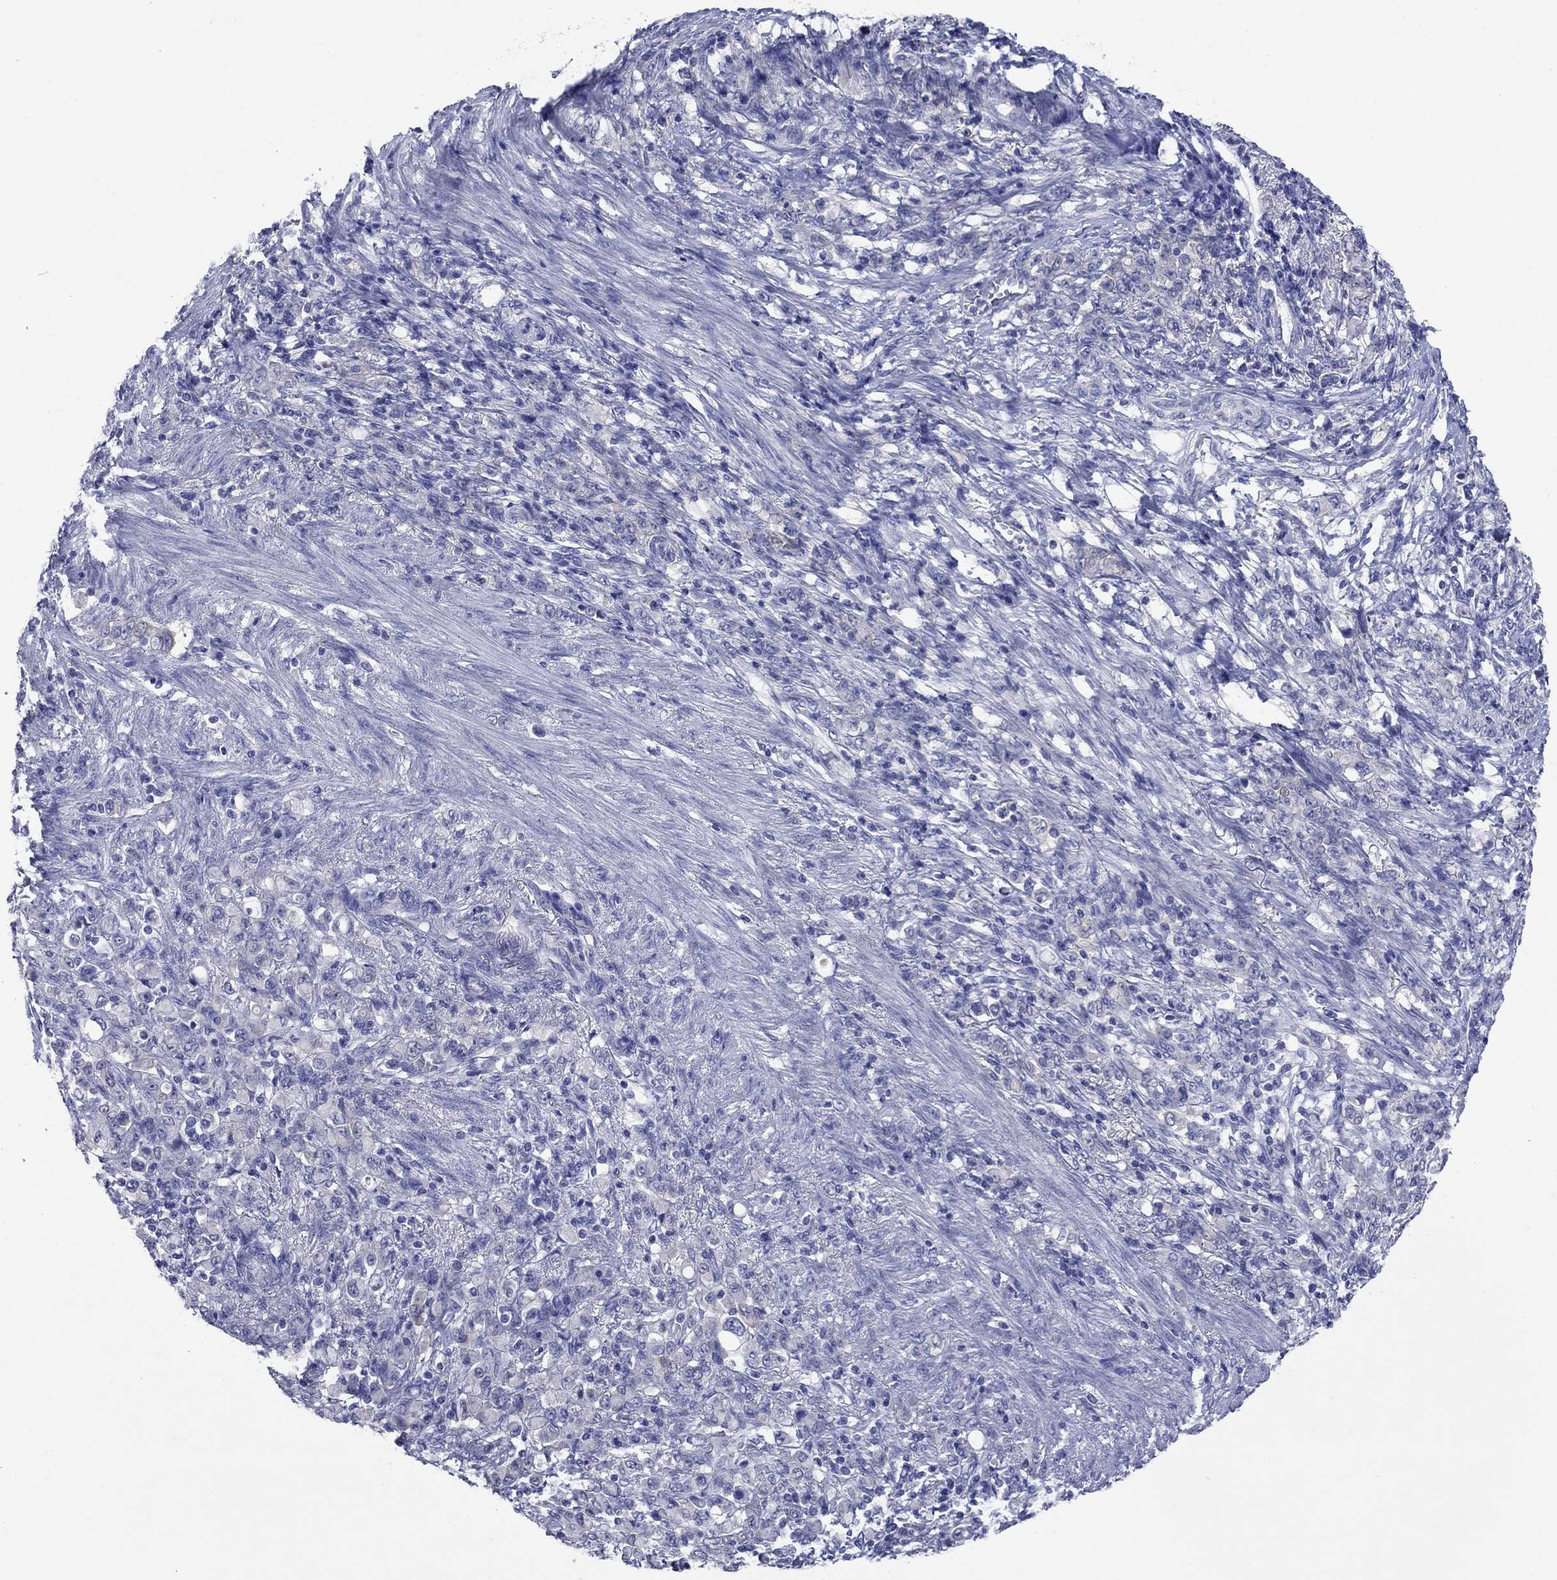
{"staining": {"intensity": "negative", "quantity": "none", "location": "none"}, "tissue": "stomach cancer", "cell_type": "Tumor cells", "image_type": "cancer", "snomed": [{"axis": "morphology", "description": "Normal tissue, NOS"}, {"axis": "morphology", "description": "Adenocarcinoma, NOS"}, {"axis": "topography", "description": "Stomach"}], "caption": "The immunohistochemistry micrograph has no significant staining in tumor cells of stomach cancer tissue.", "gene": "SULT2B1", "patient": {"sex": "female", "age": 79}}